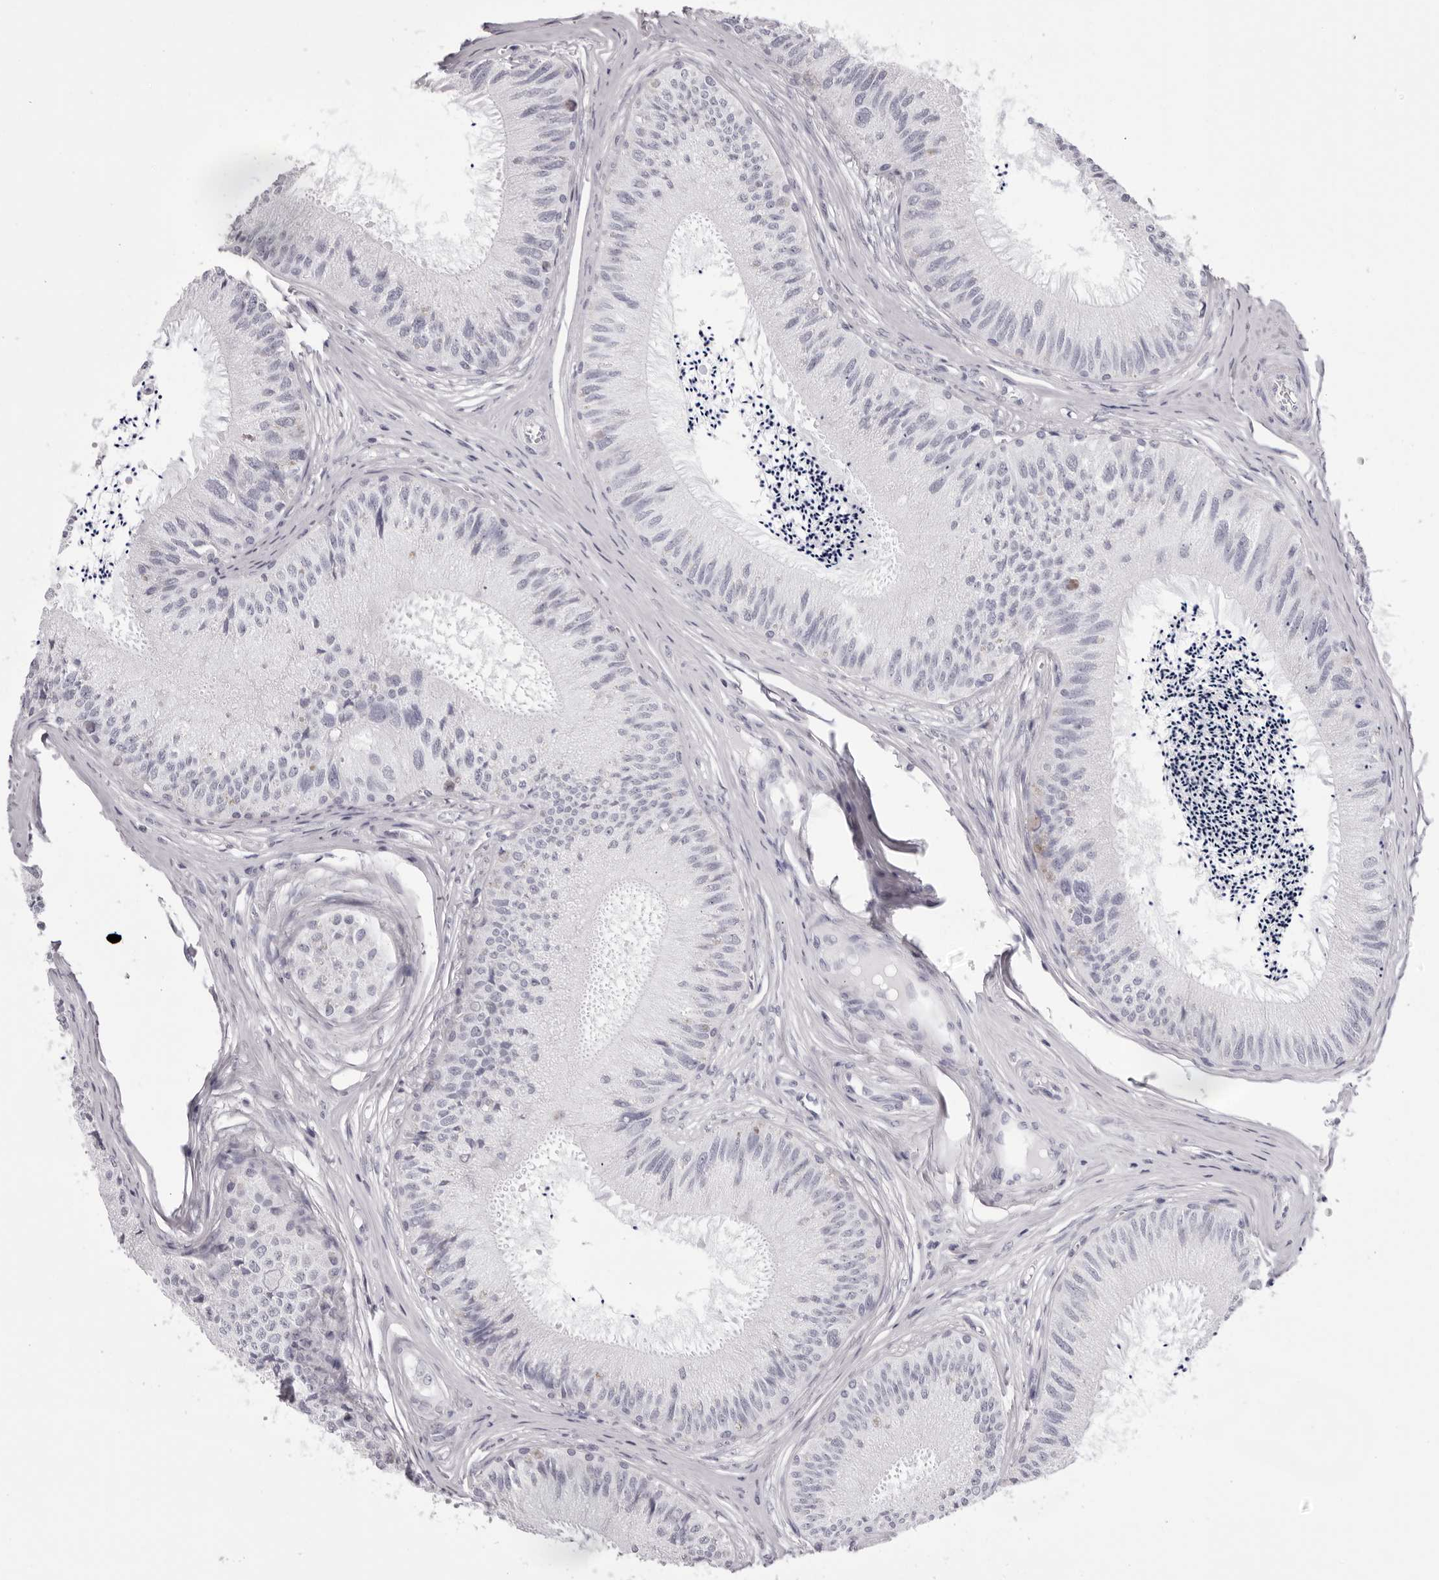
{"staining": {"intensity": "negative", "quantity": "none", "location": "none"}, "tissue": "epididymis", "cell_type": "Glandular cells", "image_type": "normal", "snomed": [{"axis": "morphology", "description": "Normal tissue, NOS"}, {"axis": "topography", "description": "Epididymis"}], "caption": "Protein analysis of benign epididymis displays no significant staining in glandular cells.", "gene": "TMOD4", "patient": {"sex": "male", "age": 79}}